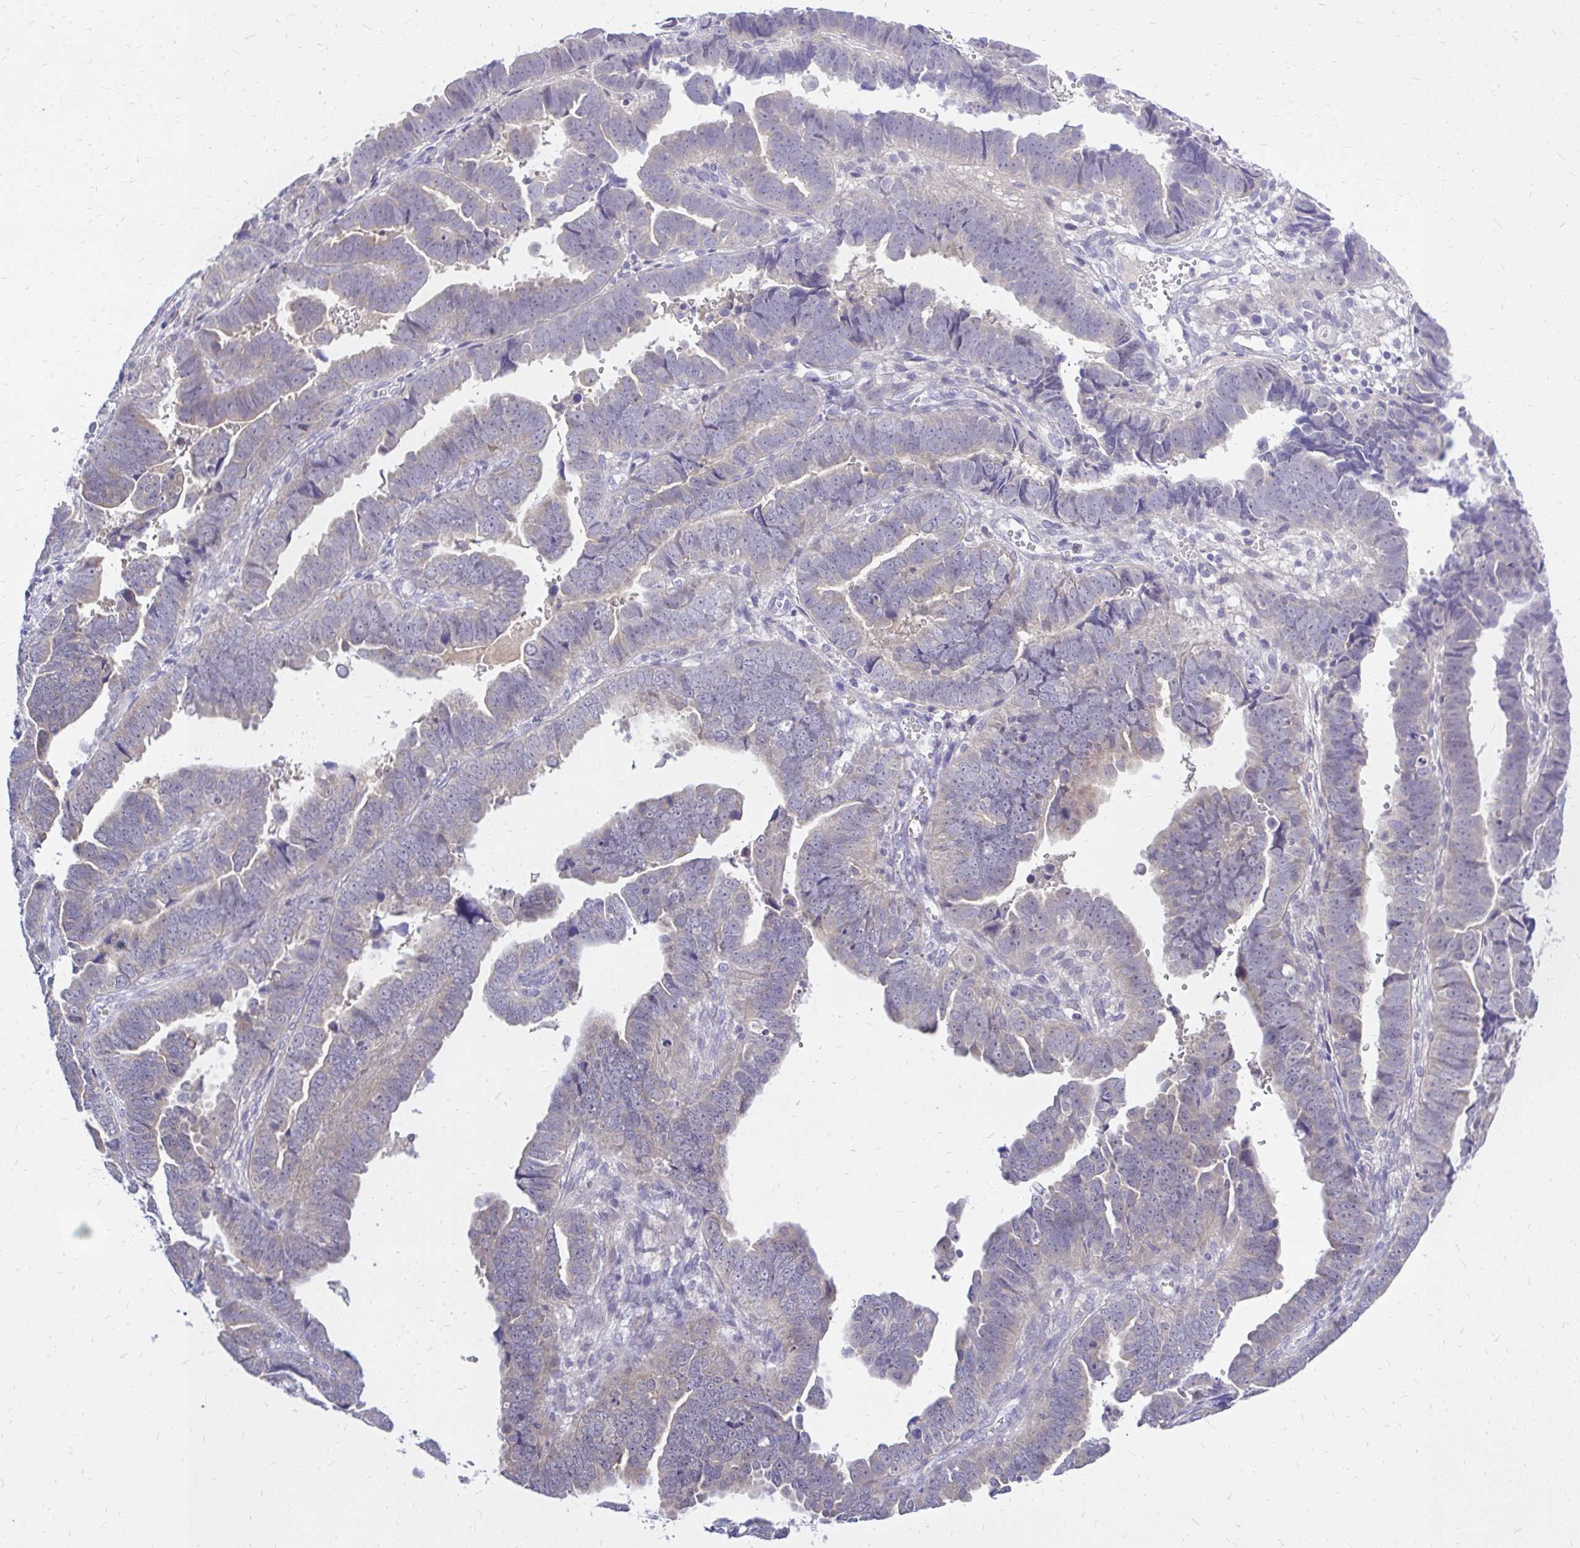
{"staining": {"intensity": "negative", "quantity": "none", "location": "none"}, "tissue": "endometrial cancer", "cell_type": "Tumor cells", "image_type": "cancer", "snomed": [{"axis": "morphology", "description": "Adenocarcinoma, NOS"}, {"axis": "topography", "description": "Endometrium"}], "caption": "Immunohistochemistry (IHC) photomicrograph of neoplastic tissue: human endometrial adenocarcinoma stained with DAB (3,3'-diaminobenzidine) exhibits no significant protein positivity in tumor cells.", "gene": "MAP1LC3A", "patient": {"sex": "female", "age": 75}}